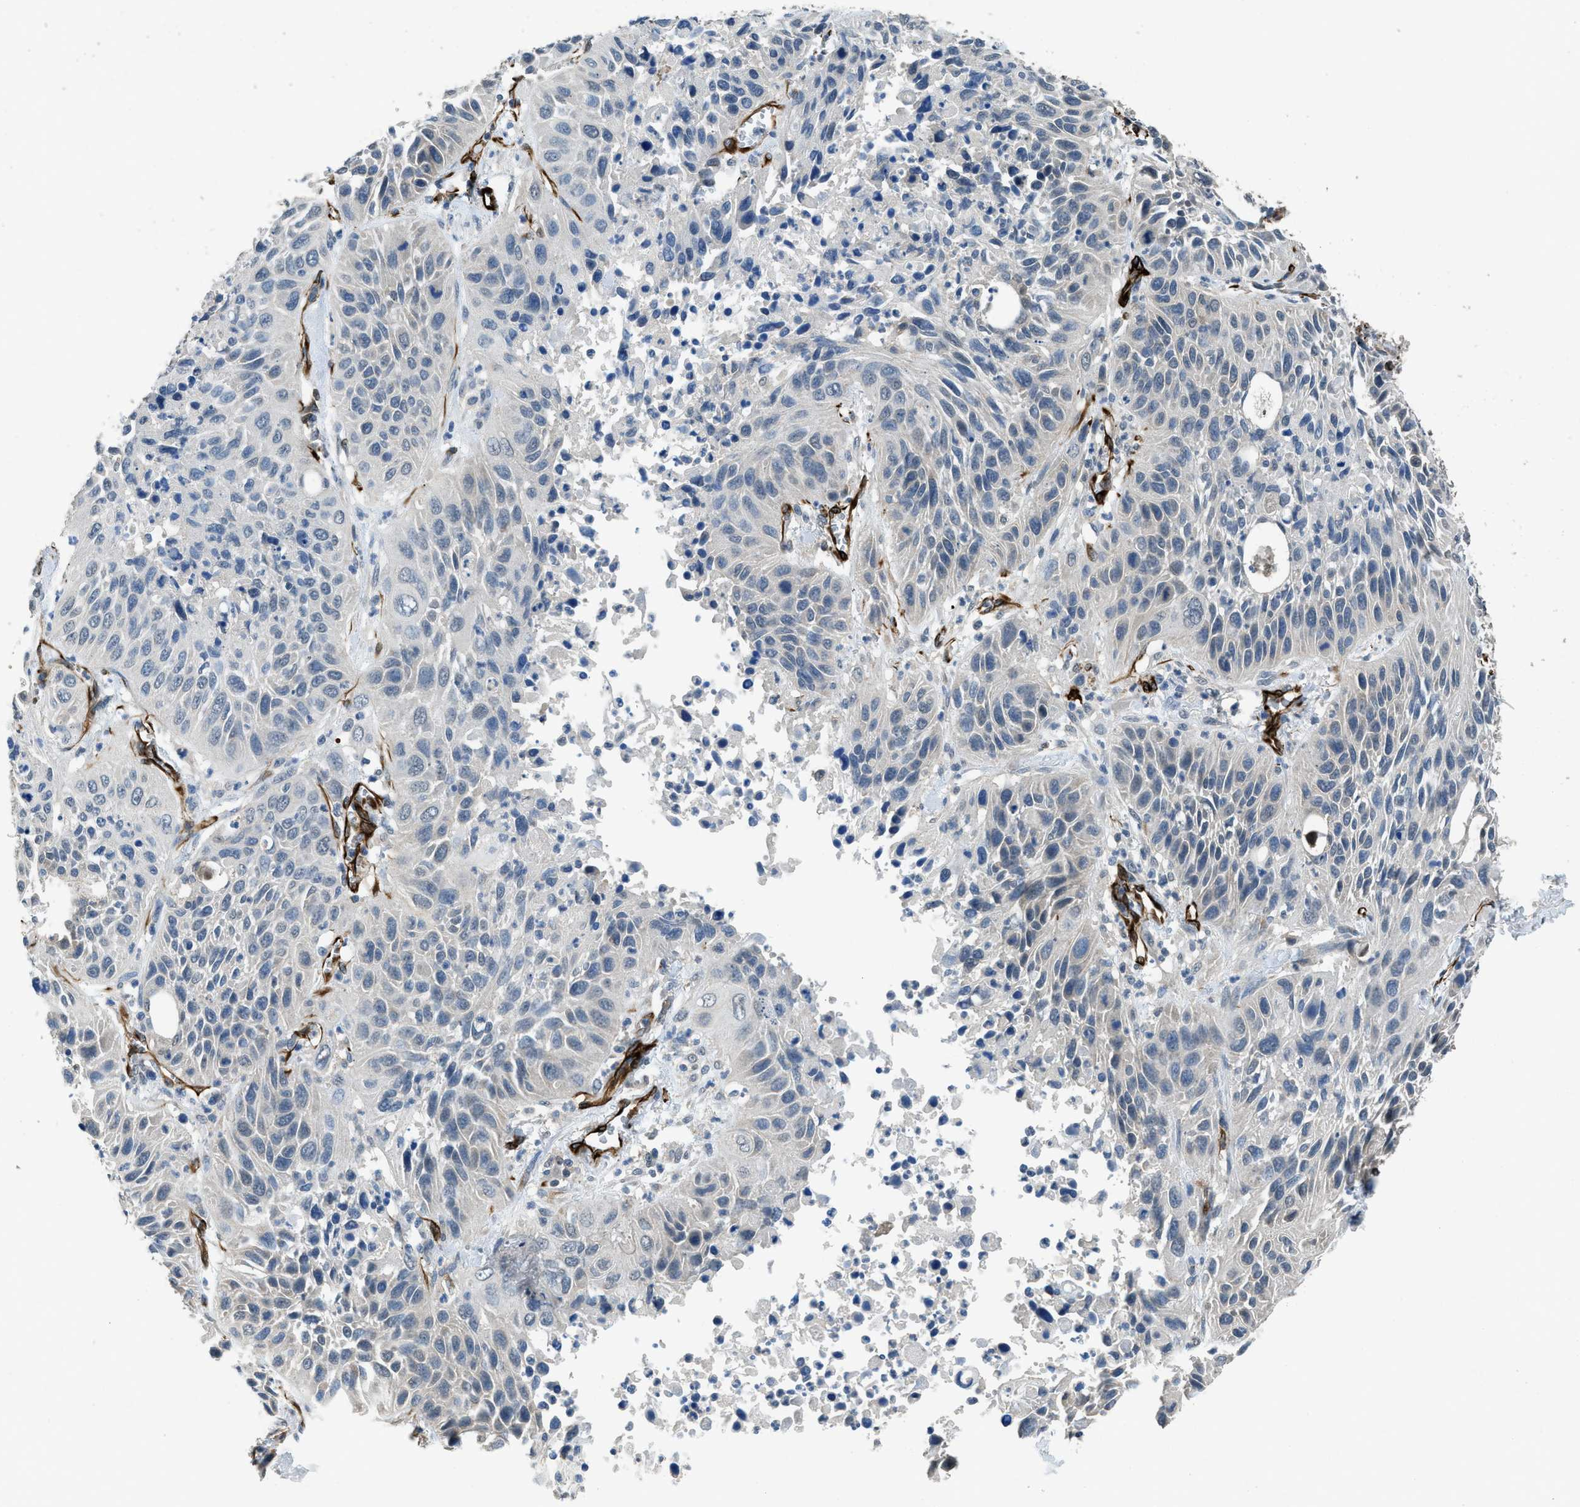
{"staining": {"intensity": "negative", "quantity": "none", "location": "none"}, "tissue": "lung cancer", "cell_type": "Tumor cells", "image_type": "cancer", "snomed": [{"axis": "morphology", "description": "Squamous cell carcinoma, NOS"}, {"axis": "topography", "description": "Lung"}], "caption": "Lung cancer stained for a protein using immunohistochemistry (IHC) displays no staining tumor cells.", "gene": "SYNM", "patient": {"sex": "female", "age": 76}}